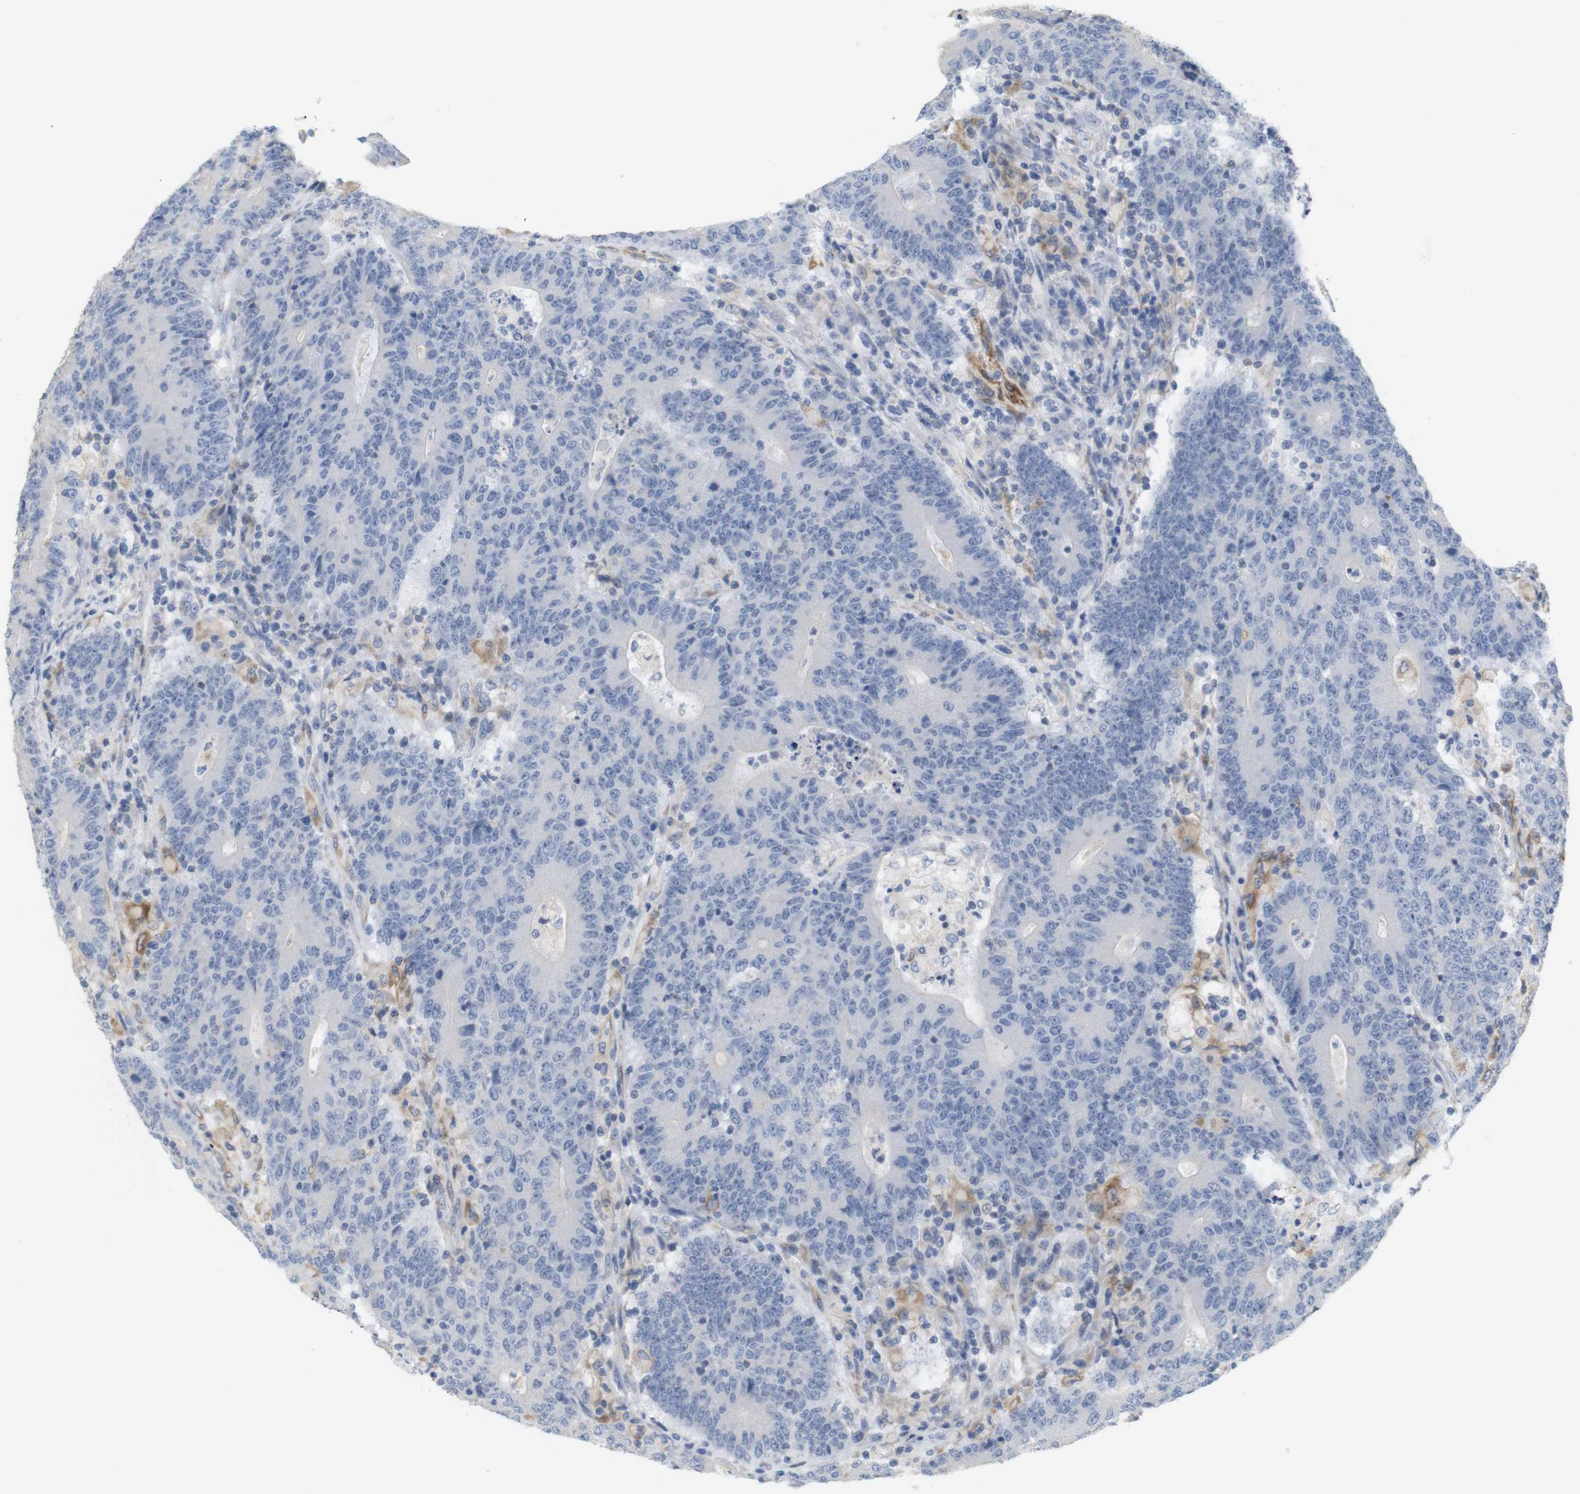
{"staining": {"intensity": "negative", "quantity": "none", "location": "none"}, "tissue": "colorectal cancer", "cell_type": "Tumor cells", "image_type": "cancer", "snomed": [{"axis": "morphology", "description": "Normal tissue, NOS"}, {"axis": "morphology", "description": "Adenocarcinoma, NOS"}, {"axis": "topography", "description": "Colon"}], "caption": "This is a image of immunohistochemistry (IHC) staining of colorectal cancer (adenocarcinoma), which shows no staining in tumor cells.", "gene": "ITPR1", "patient": {"sex": "female", "age": 75}}